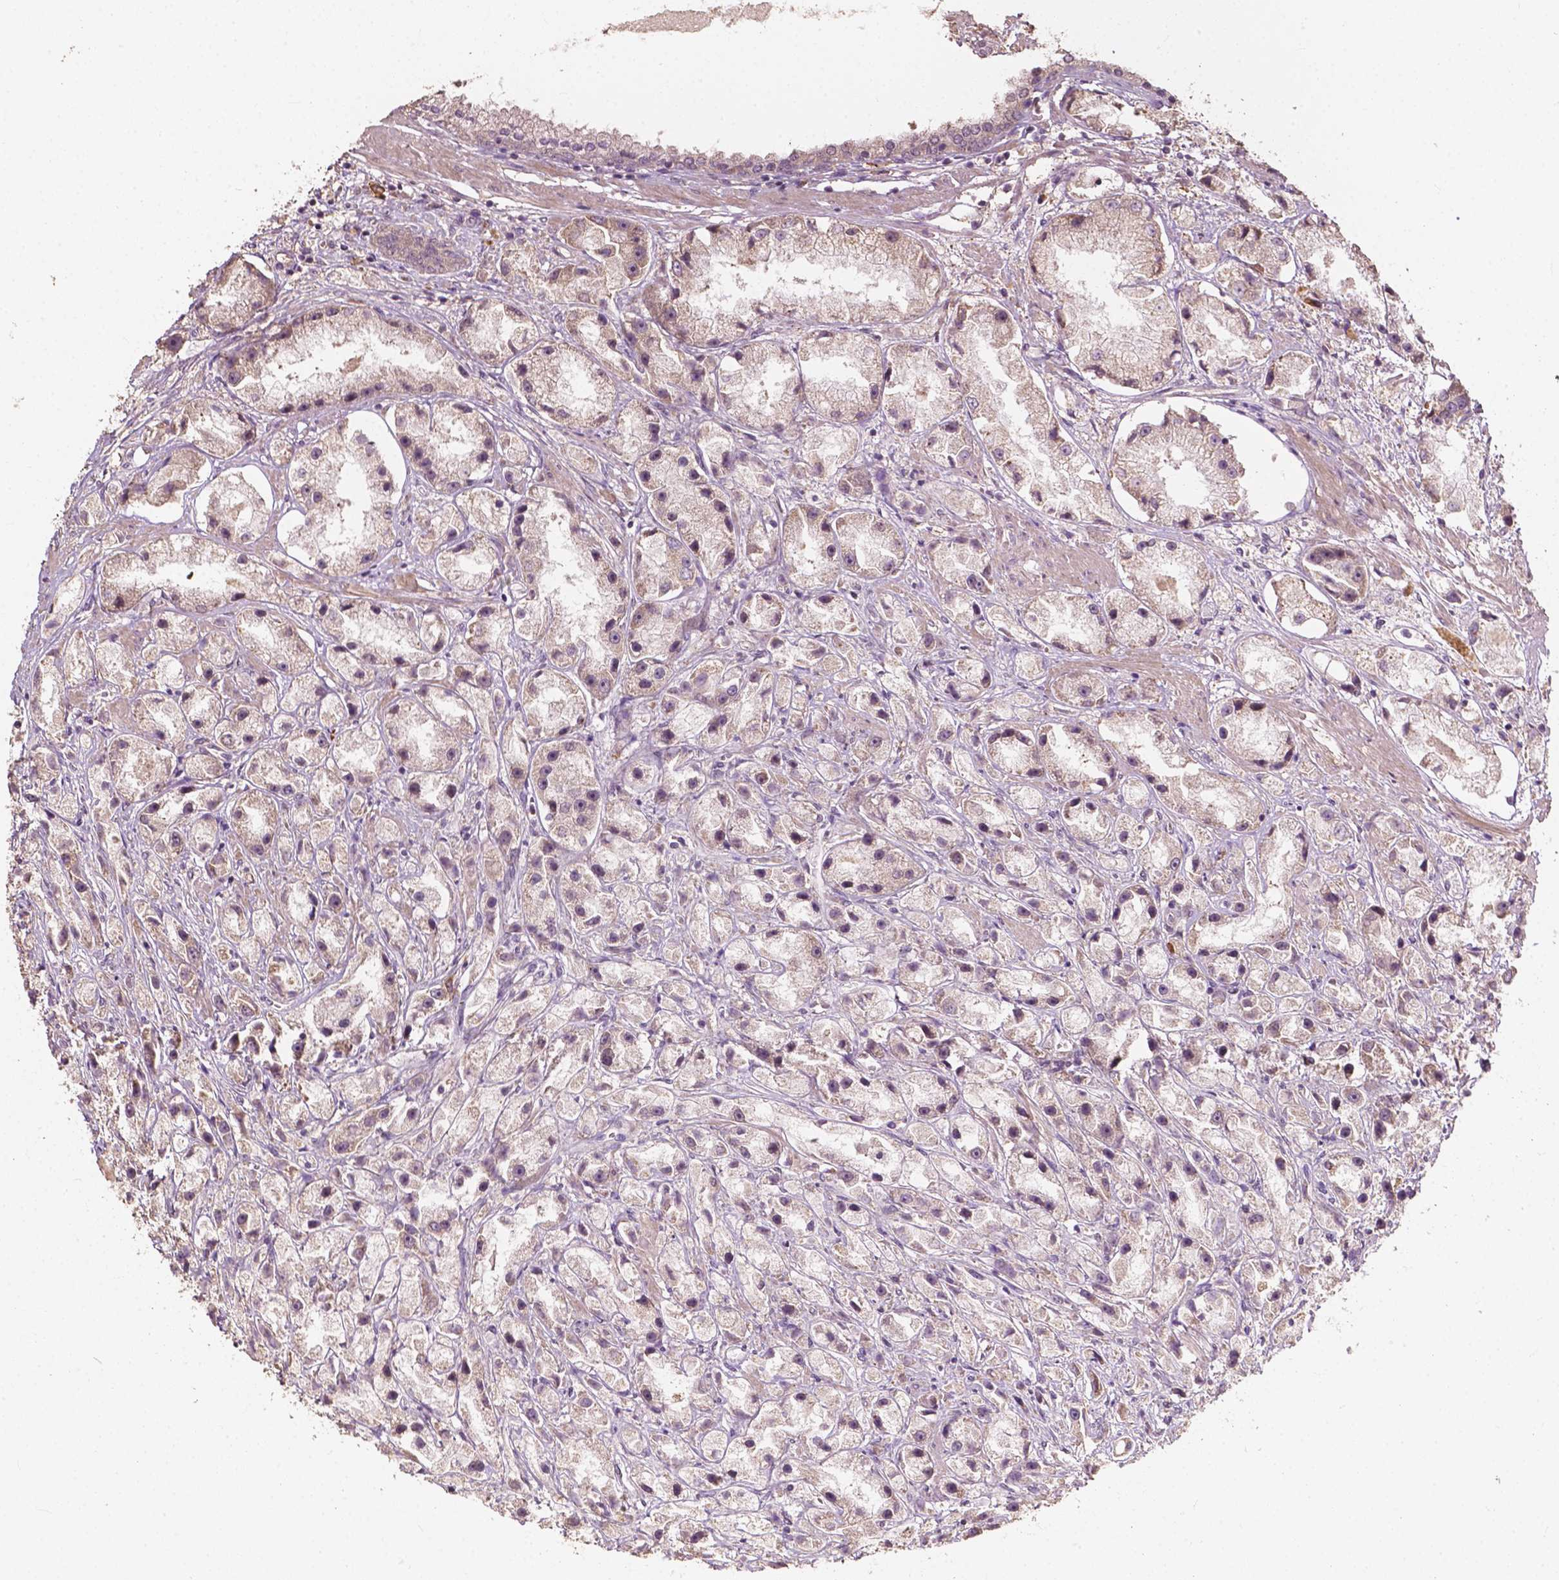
{"staining": {"intensity": "weak", "quantity": "<25%", "location": "cytoplasmic/membranous"}, "tissue": "prostate cancer", "cell_type": "Tumor cells", "image_type": "cancer", "snomed": [{"axis": "morphology", "description": "Adenocarcinoma, High grade"}, {"axis": "topography", "description": "Prostate"}], "caption": "Immunohistochemistry of human prostate cancer exhibits no expression in tumor cells.", "gene": "G3BP1", "patient": {"sex": "male", "age": 67}}